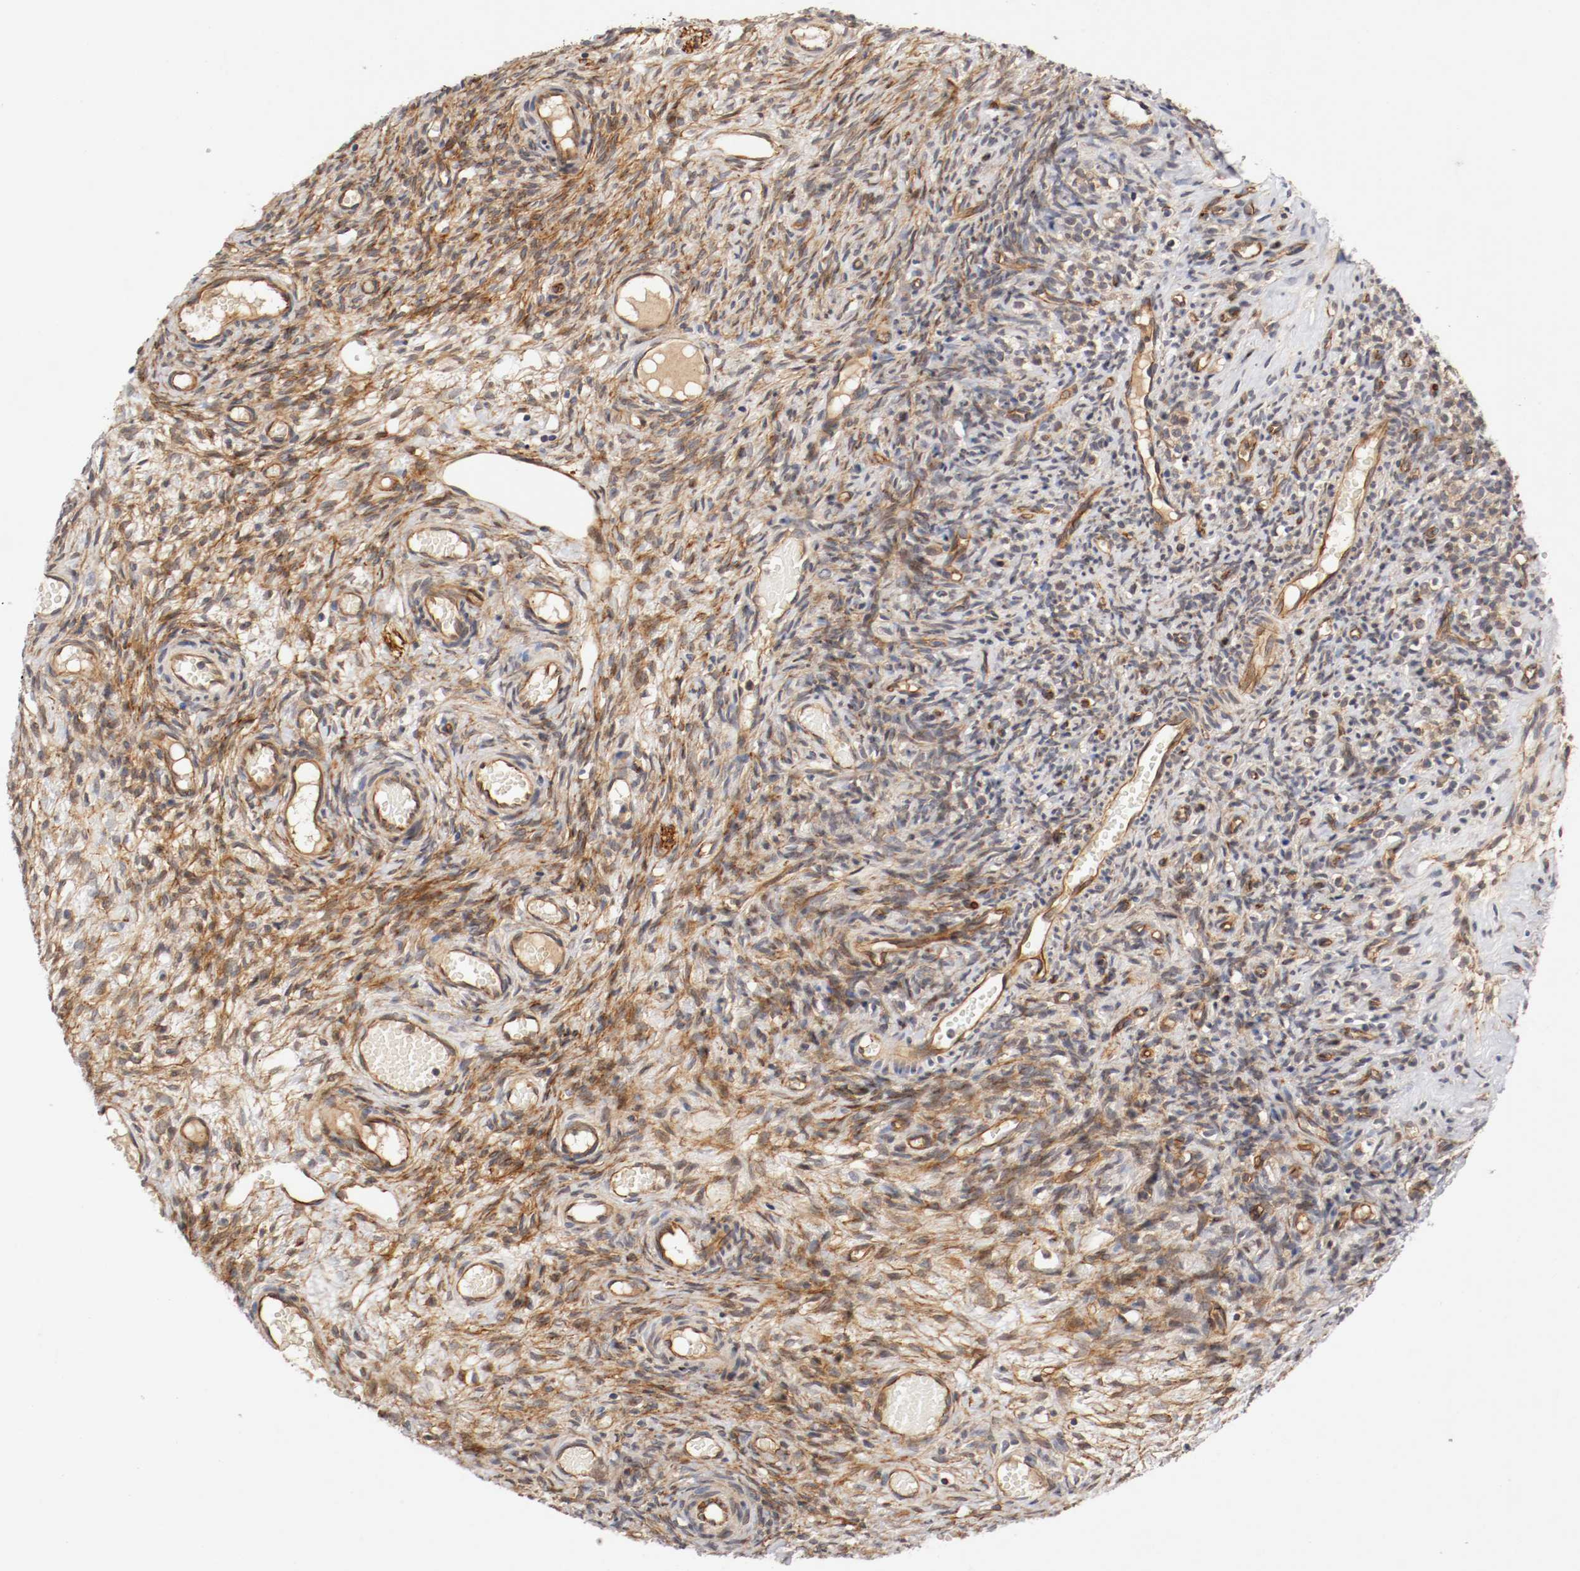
{"staining": {"intensity": "moderate", "quantity": ">75%", "location": "cytoplasmic/membranous"}, "tissue": "ovary", "cell_type": "Ovarian stroma cells", "image_type": "normal", "snomed": [{"axis": "morphology", "description": "Normal tissue, NOS"}, {"axis": "topography", "description": "Ovary"}], "caption": "High-power microscopy captured an immunohistochemistry (IHC) micrograph of benign ovary, revealing moderate cytoplasmic/membranous expression in approximately >75% of ovarian stroma cells. (Stains: DAB (3,3'-diaminobenzidine) in brown, nuclei in blue, Microscopy: brightfield microscopy at high magnification).", "gene": "TYK2", "patient": {"sex": "female", "age": 35}}